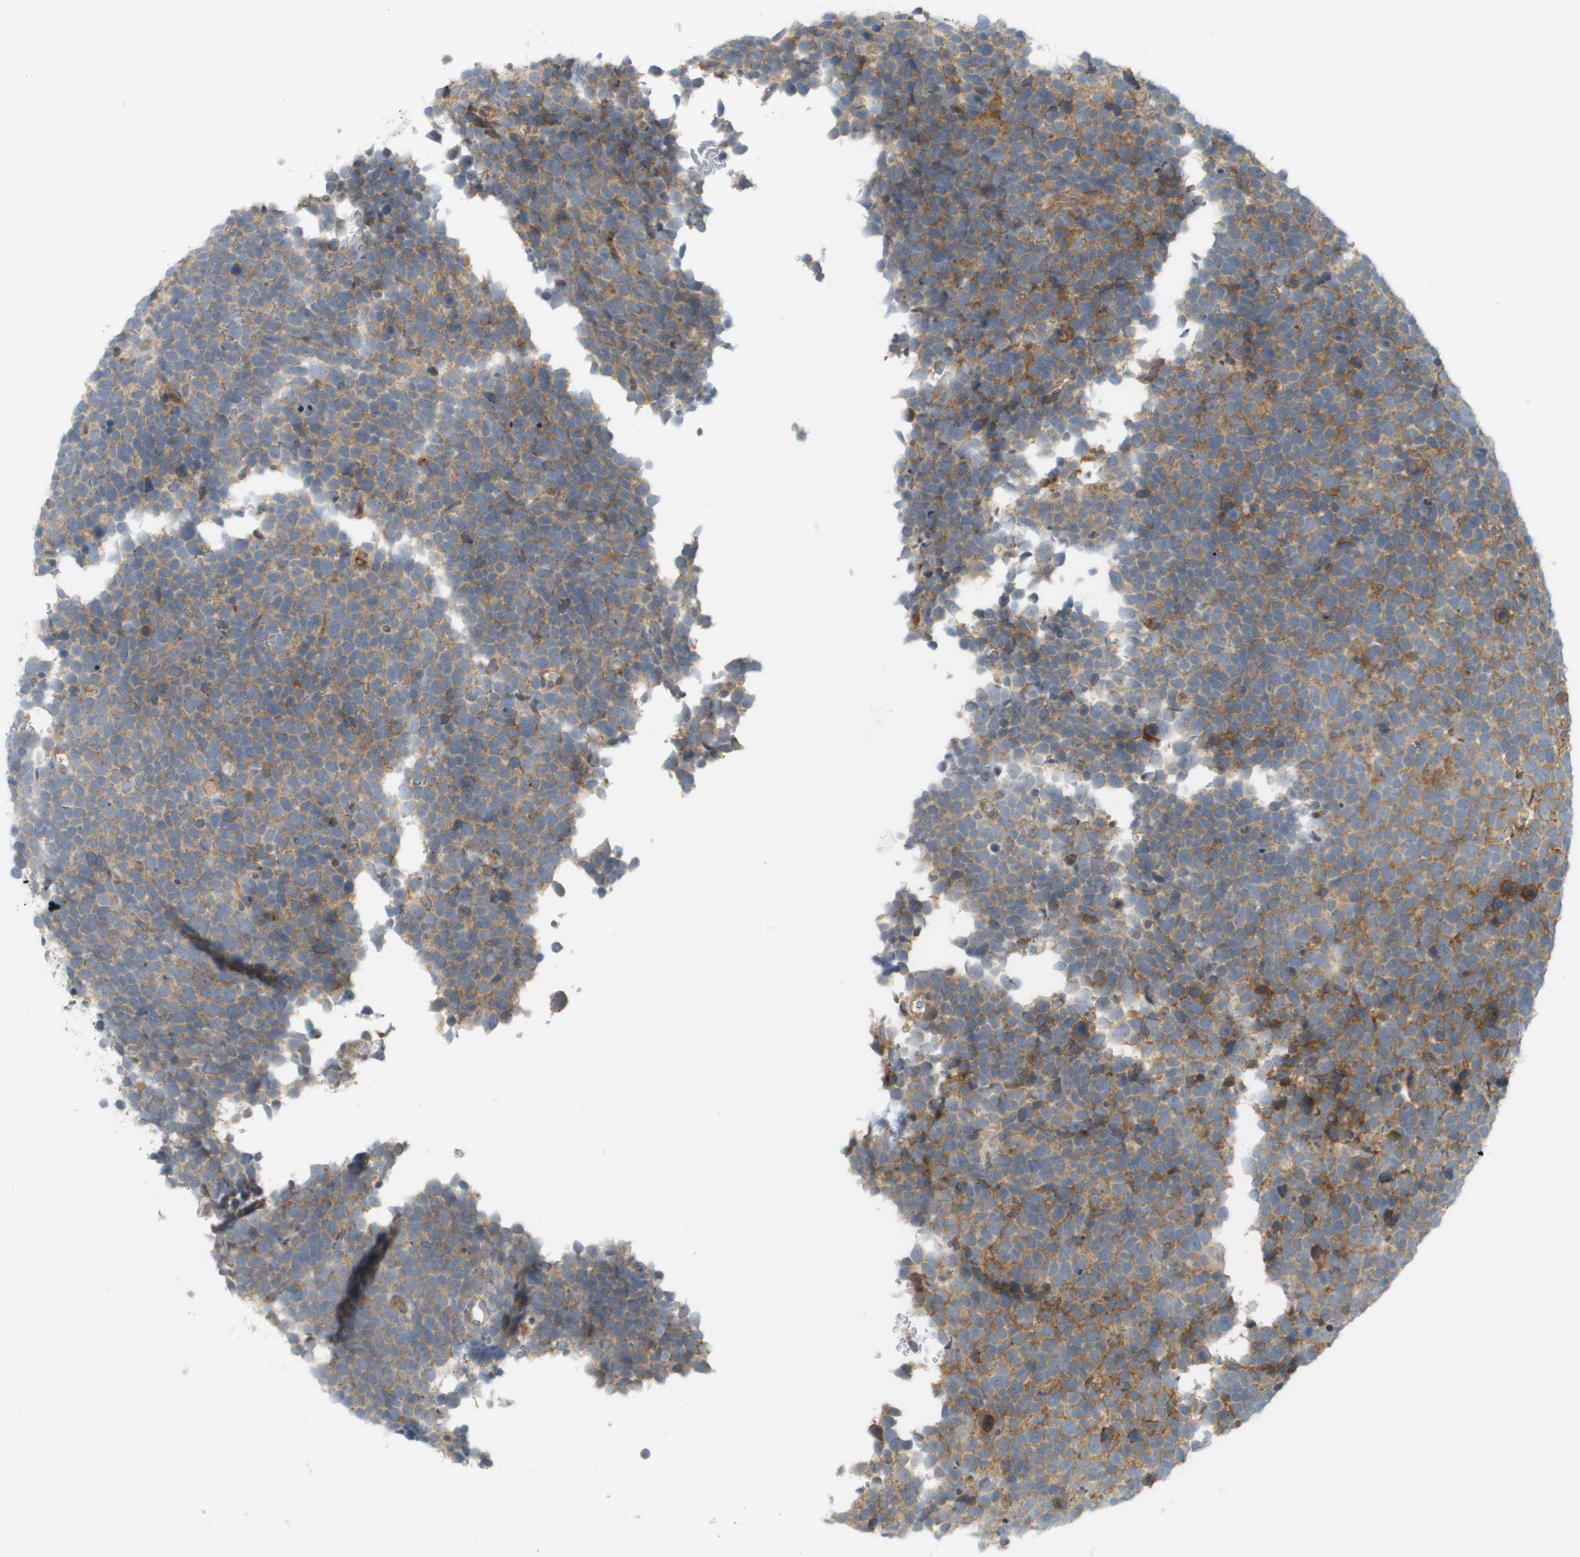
{"staining": {"intensity": "moderate", "quantity": ">75%", "location": "cytoplasmic/membranous"}, "tissue": "urothelial cancer", "cell_type": "Tumor cells", "image_type": "cancer", "snomed": [{"axis": "morphology", "description": "Urothelial carcinoma, High grade"}, {"axis": "topography", "description": "Urinary bladder"}], "caption": "Brown immunohistochemical staining in human urothelial carcinoma (high-grade) exhibits moderate cytoplasmic/membranous staining in approximately >75% of tumor cells.", "gene": "PROC", "patient": {"sex": "female", "age": 82}}